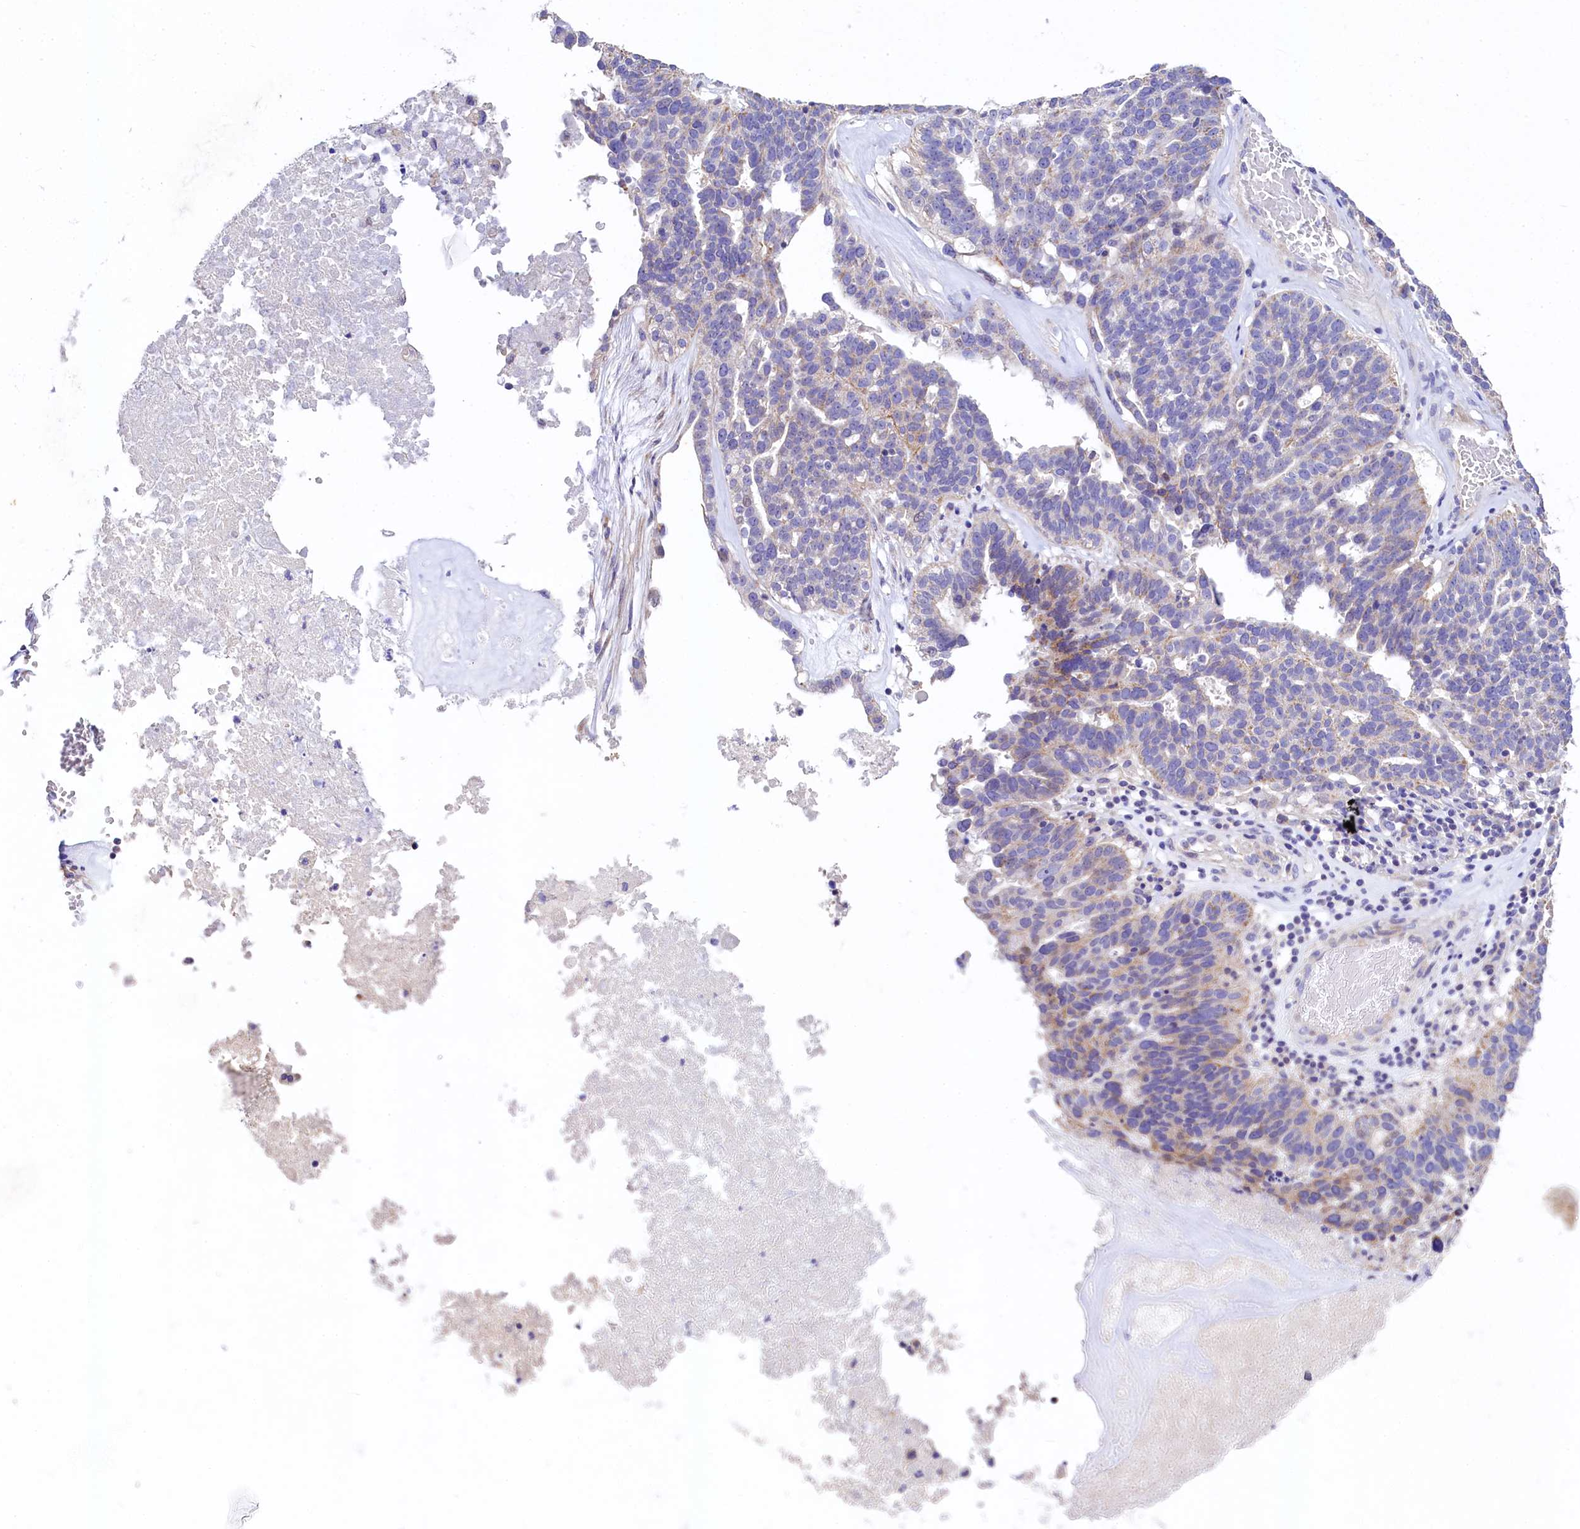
{"staining": {"intensity": "weak", "quantity": "<25%", "location": "cytoplasmic/membranous"}, "tissue": "ovarian cancer", "cell_type": "Tumor cells", "image_type": "cancer", "snomed": [{"axis": "morphology", "description": "Cystadenocarcinoma, serous, NOS"}, {"axis": "topography", "description": "Ovary"}], "caption": "This is a micrograph of immunohistochemistry (IHC) staining of ovarian serous cystadenocarcinoma, which shows no expression in tumor cells.", "gene": "FXYD6", "patient": {"sex": "female", "age": 59}}